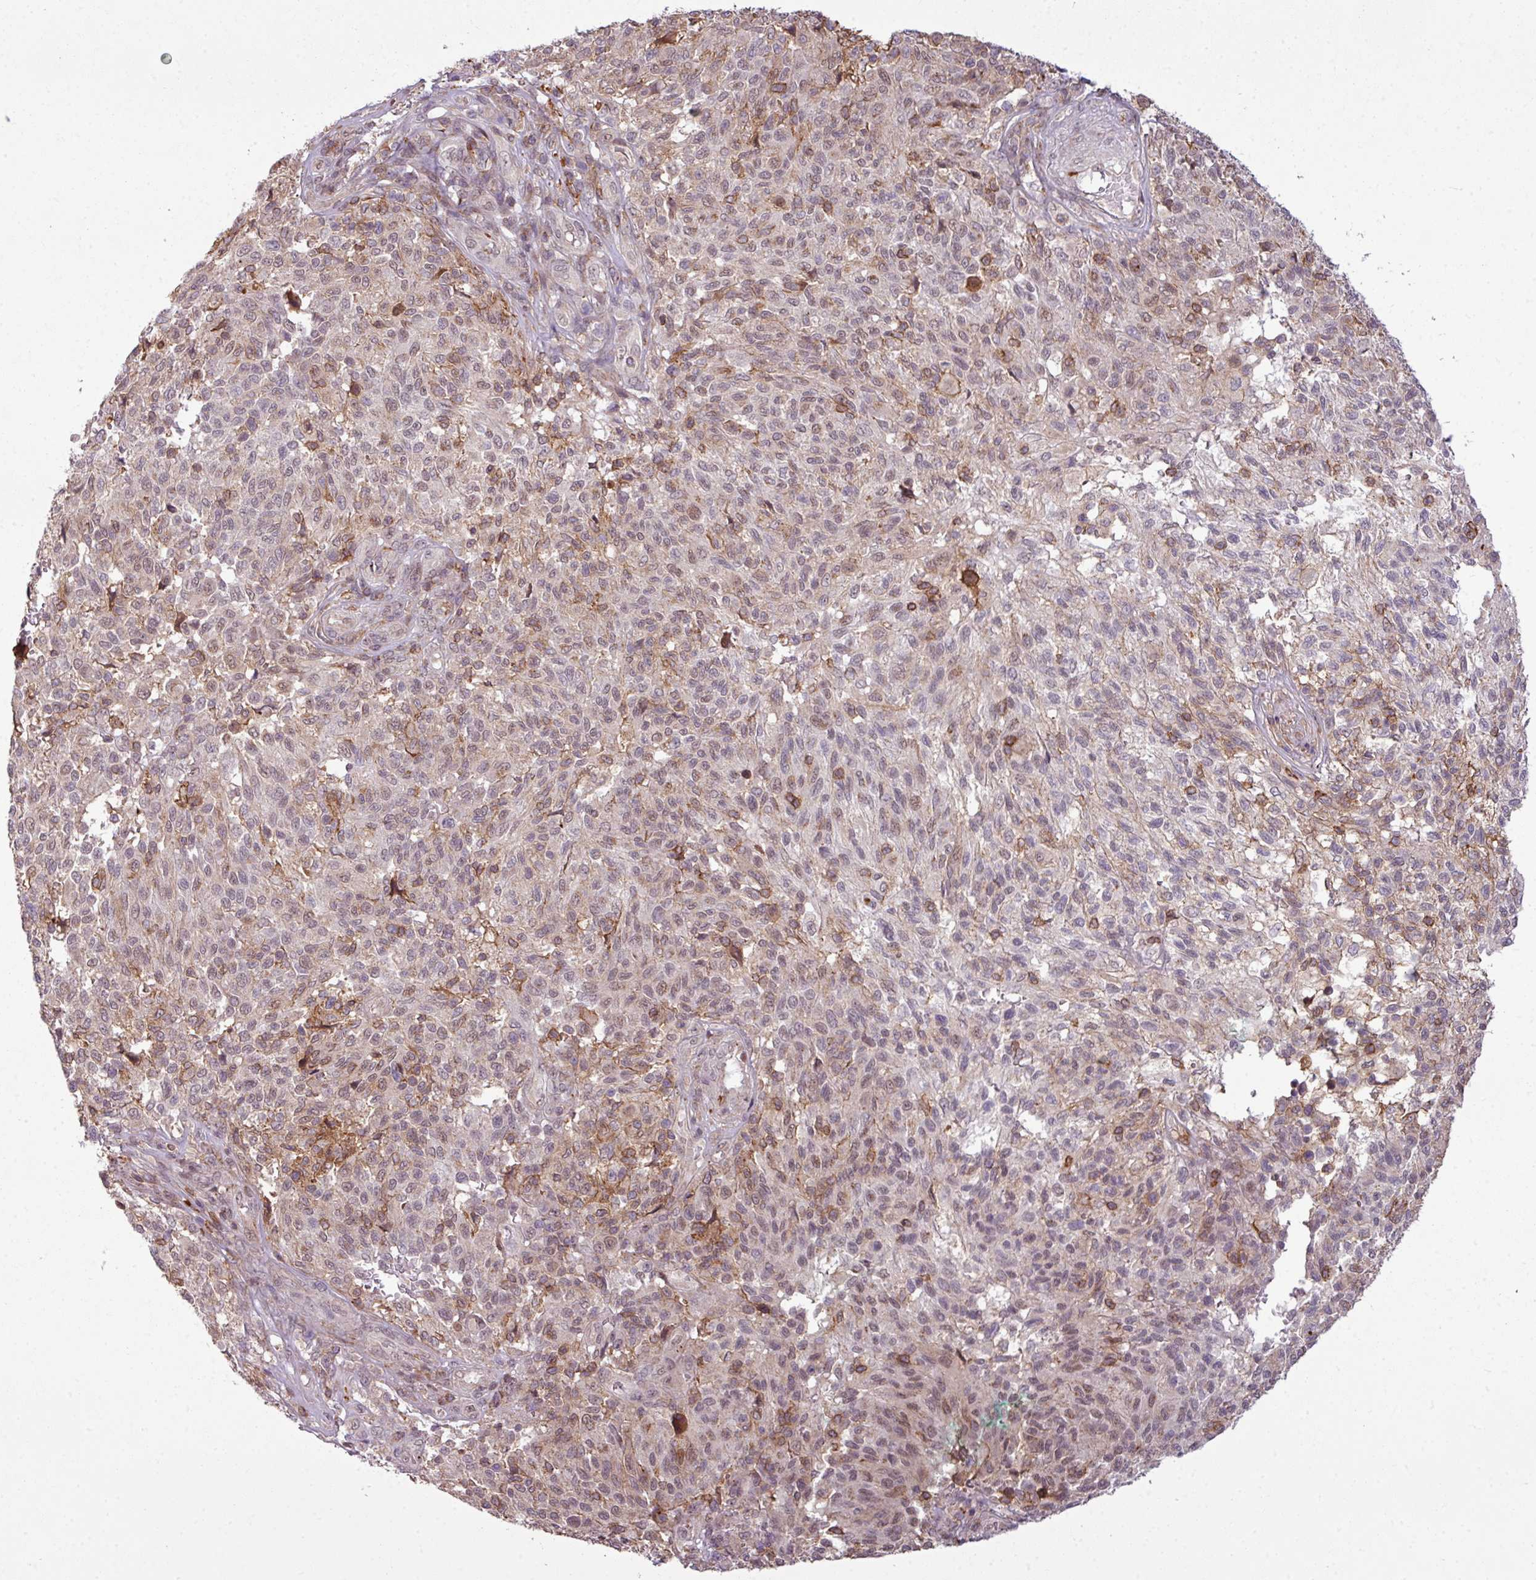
{"staining": {"intensity": "weak", "quantity": "<25%", "location": "nuclear"}, "tissue": "melanoma", "cell_type": "Tumor cells", "image_type": "cancer", "snomed": [{"axis": "morphology", "description": "Malignant melanoma, NOS"}, {"axis": "topography", "description": "Skin"}], "caption": "This image is of melanoma stained with immunohistochemistry (IHC) to label a protein in brown with the nuclei are counter-stained blue. There is no expression in tumor cells. (Immunohistochemistry, brightfield microscopy, high magnification).", "gene": "ZC2HC1C", "patient": {"sex": "male", "age": 66}}